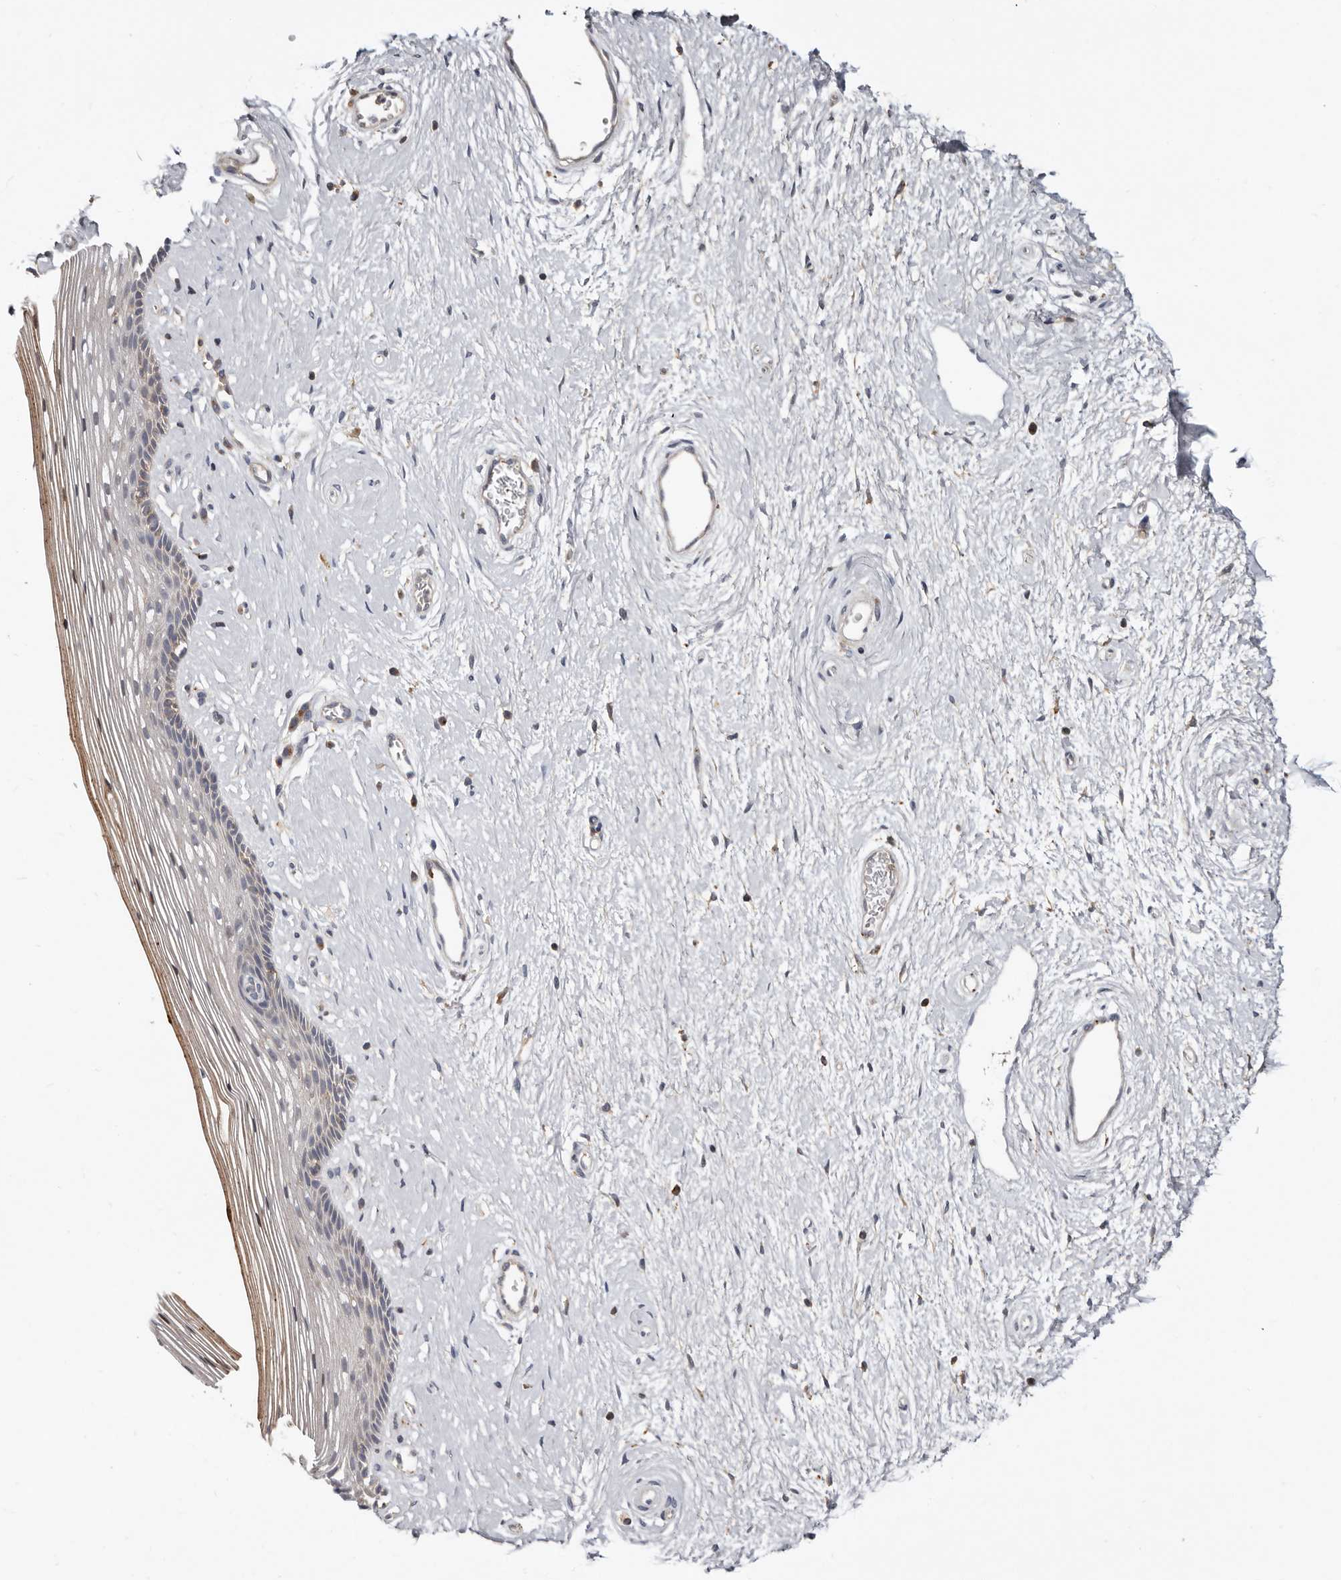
{"staining": {"intensity": "weak", "quantity": "<25%", "location": "cytoplasmic/membranous"}, "tissue": "vagina", "cell_type": "Squamous epithelial cells", "image_type": "normal", "snomed": [{"axis": "morphology", "description": "Normal tissue, NOS"}, {"axis": "topography", "description": "Vagina"}], "caption": "Immunohistochemistry (IHC) micrograph of unremarkable vagina: vagina stained with DAB demonstrates no significant protein staining in squamous epithelial cells.", "gene": "KIF26B", "patient": {"sex": "female", "age": 46}}